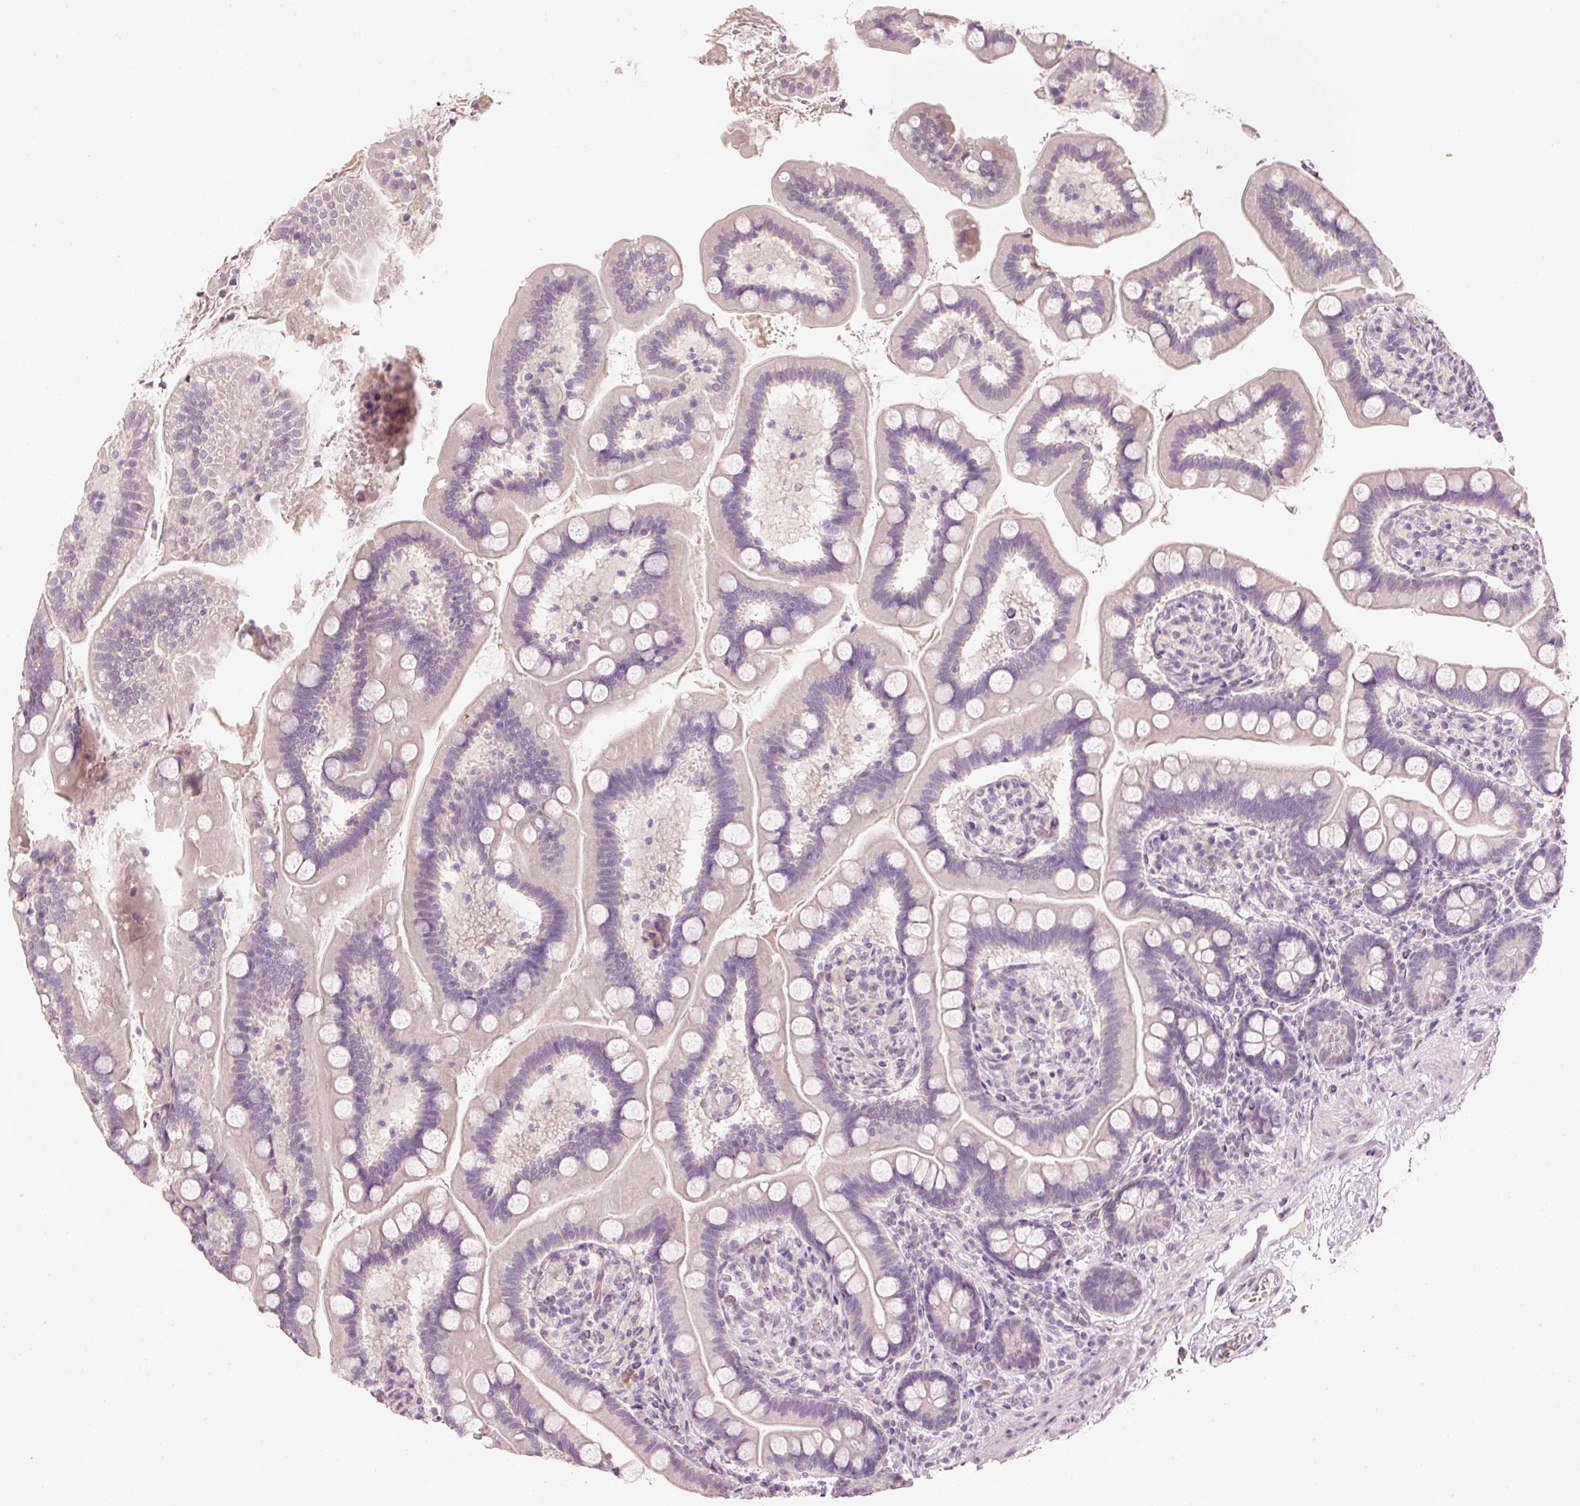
{"staining": {"intensity": "negative", "quantity": "none", "location": "none"}, "tissue": "small intestine", "cell_type": "Glandular cells", "image_type": "normal", "snomed": [{"axis": "morphology", "description": "Normal tissue, NOS"}, {"axis": "topography", "description": "Small intestine"}], "caption": "Glandular cells are negative for brown protein staining in unremarkable small intestine. (DAB IHC with hematoxylin counter stain).", "gene": "STEAP1", "patient": {"sex": "female", "age": 64}}